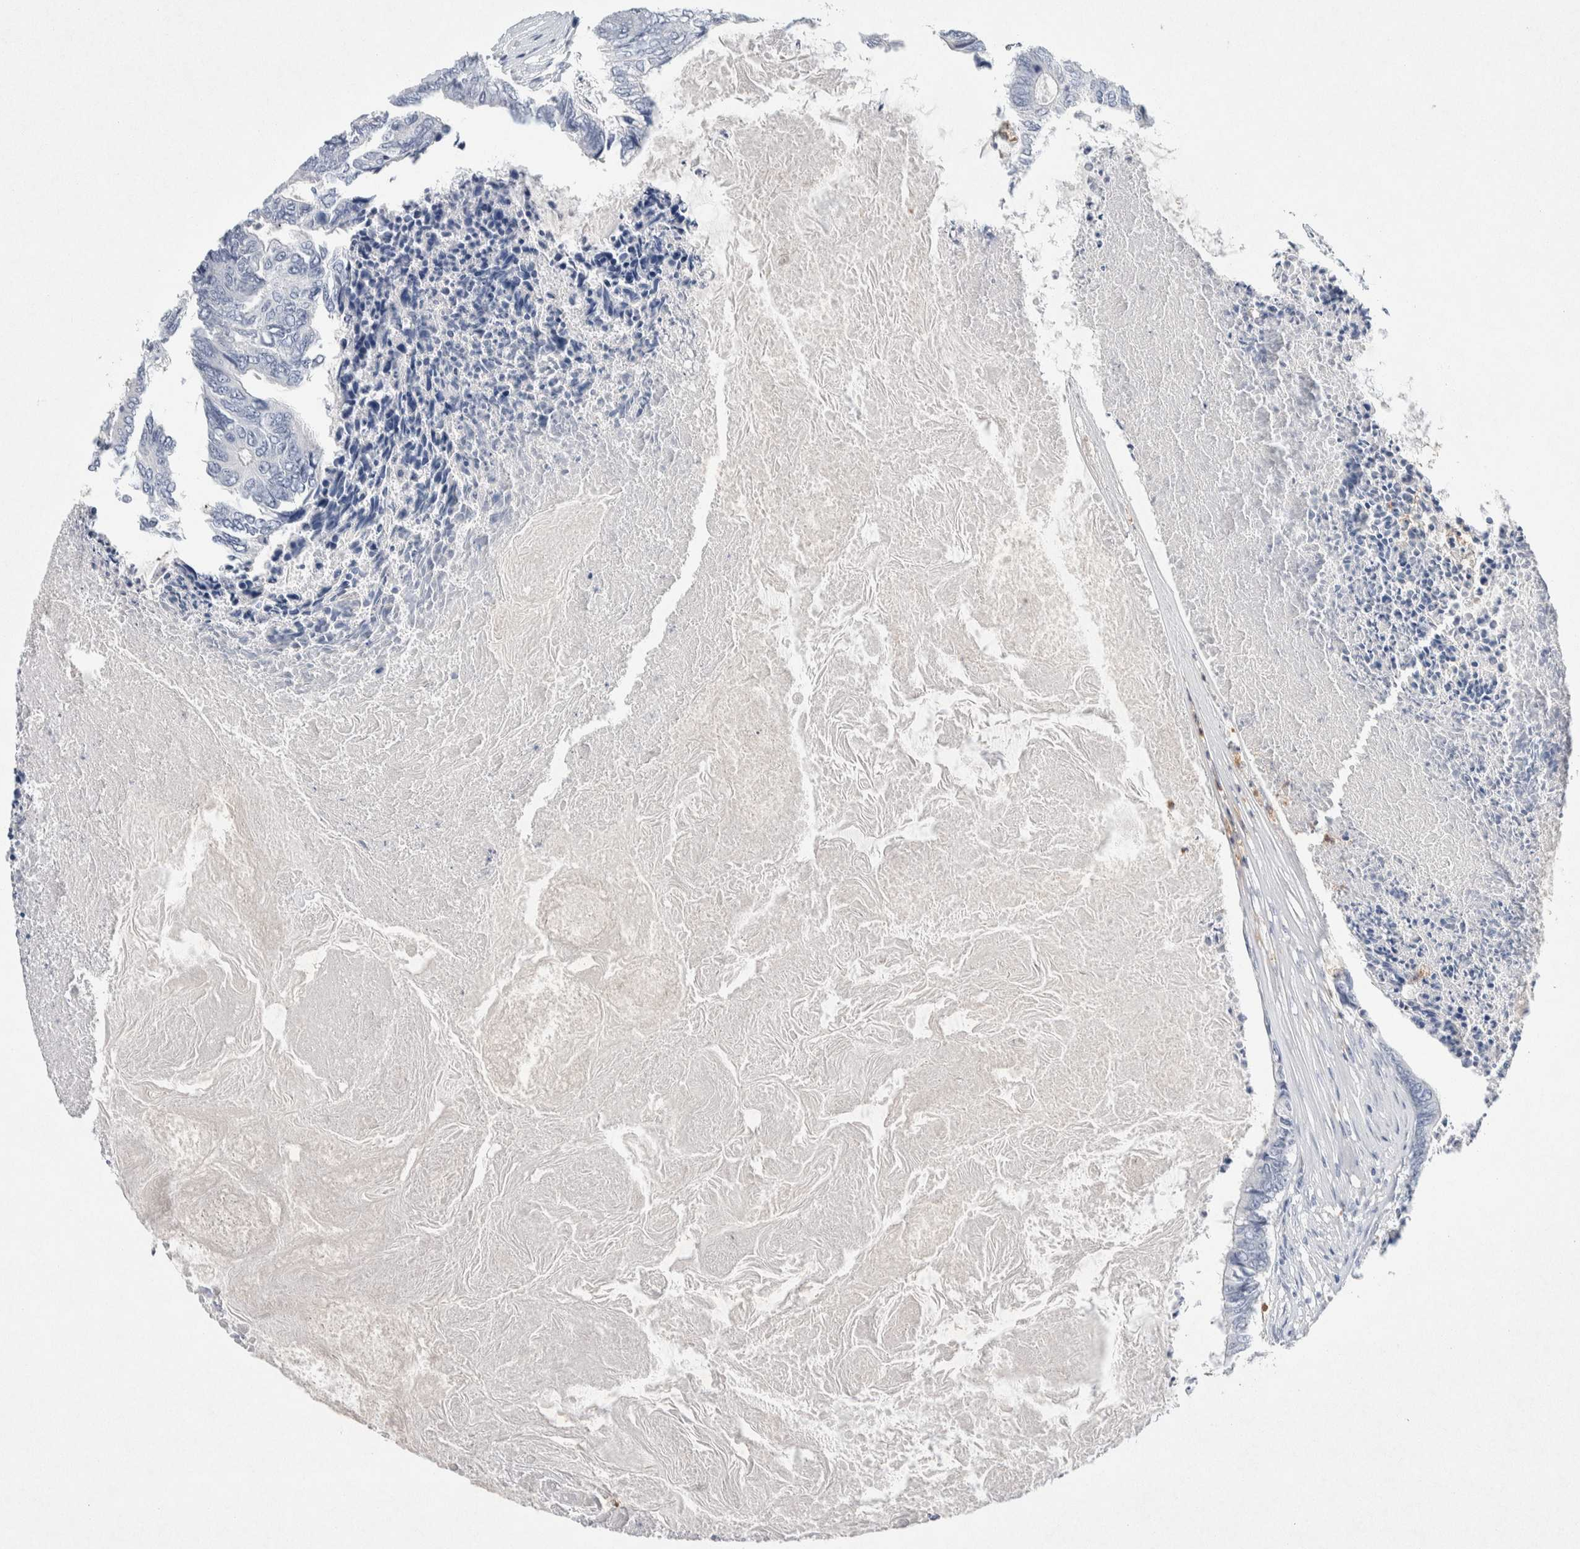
{"staining": {"intensity": "negative", "quantity": "none", "location": "none"}, "tissue": "colorectal cancer", "cell_type": "Tumor cells", "image_type": "cancer", "snomed": [{"axis": "morphology", "description": "Adenocarcinoma, NOS"}, {"axis": "topography", "description": "Rectum"}], "caption": "Tumor cells show no significant positivity in colorectal cancer (adenocarcinoma). (DAB IHC, high magnification).", "gene": "NCF2", "patient": {"sex": "male", "age": 63}}